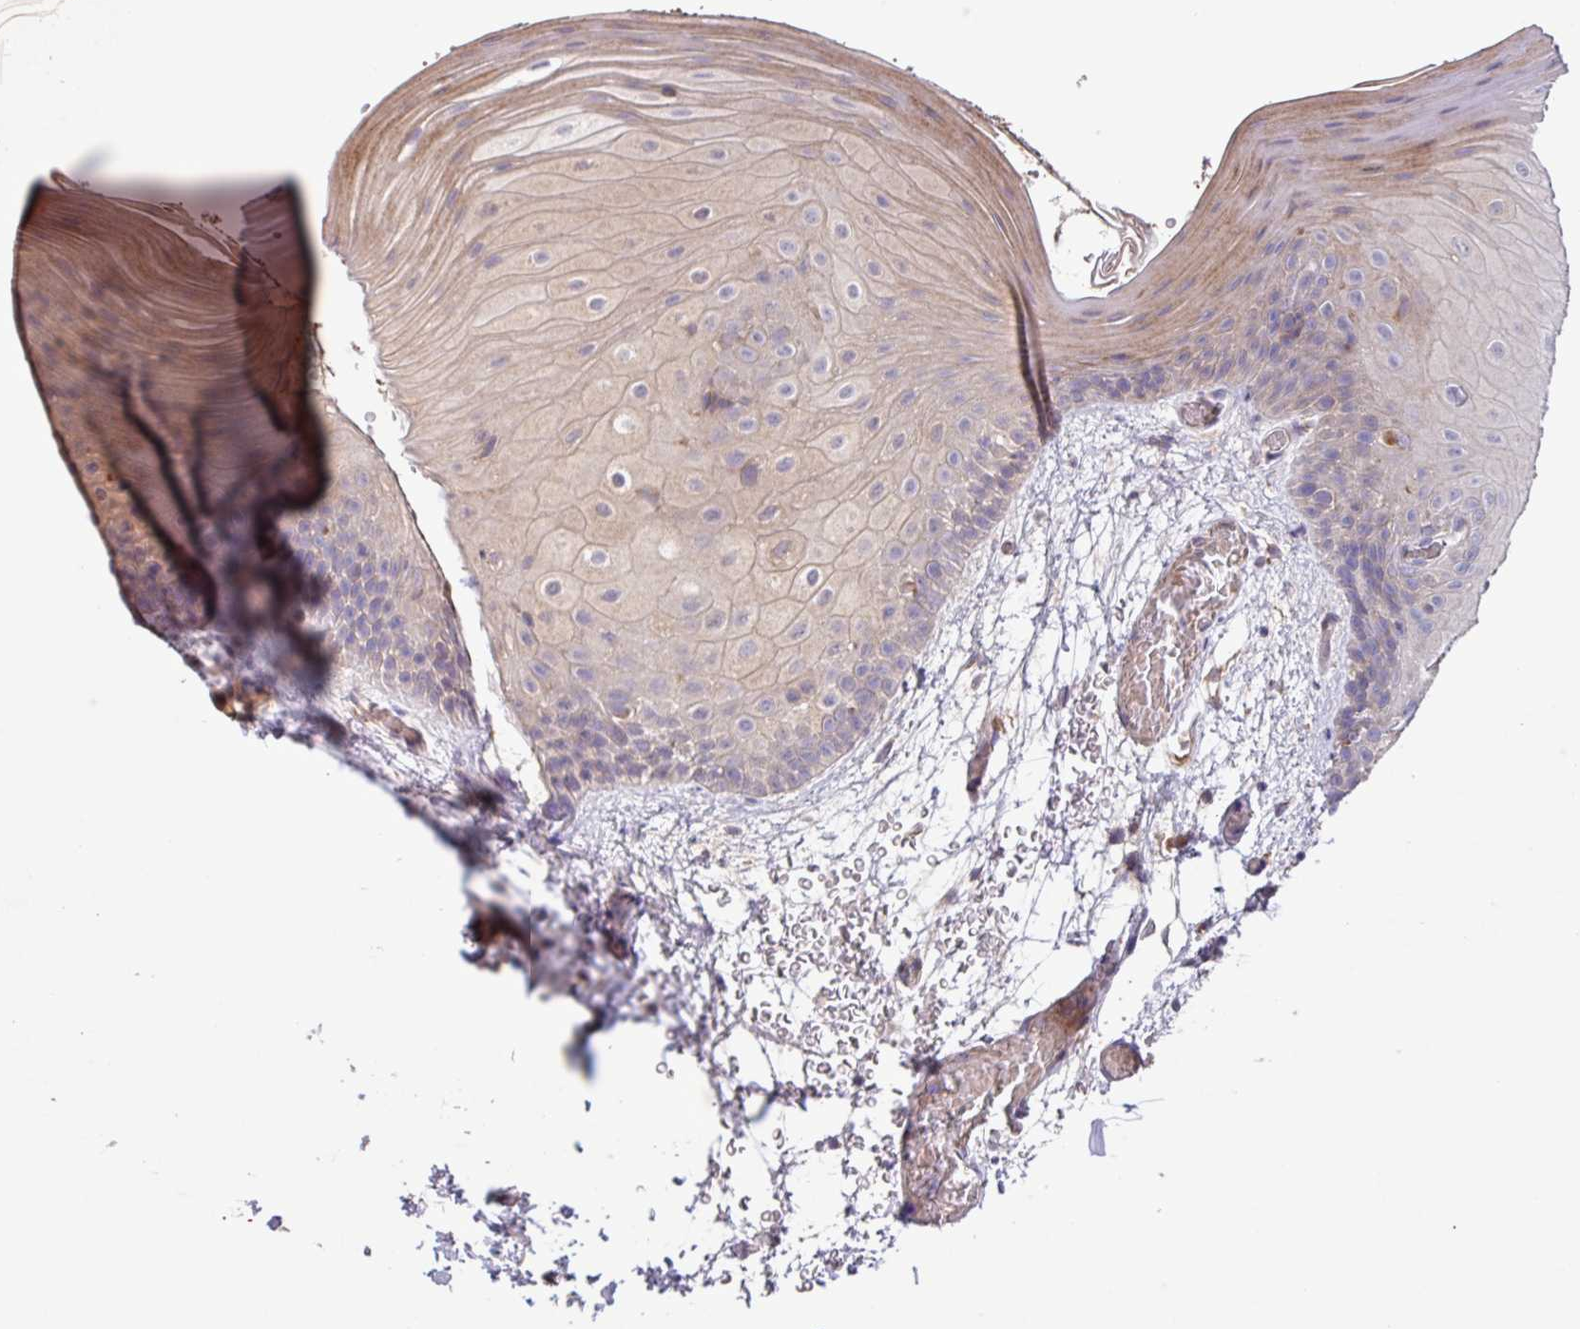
{"staining": {"intensity": "moderate", "quantity": "25%-75%", "location": "cytoplasmic/membranous"}, "tissue": "oral mucosa", "cell_type": "Squamous epithelial cells", "image_type": "normal", "snomed": [{"axis": "morphology", "description": "Normal tissue, NOS"}, {"axis": "morphology", "description": "Squamous cell carcinoma, NOS"}, {"axis": "topography", "description": "Oral tissue"}, {"axis": "topography", "description": "Tounge, NOS"}, {"axis": "topography", "description": "Head-Neck"}], "caption": "Immunohistochemical staining of normal human oral mucosa demonstrates moderate cytoplasmic/membranous protein expression in approximately 25%-75% of squamous epithelial cells. Nuclei are stained in blue.", "gene": "PTPRQ", "patient": {"sex": "male", "age": 76}}